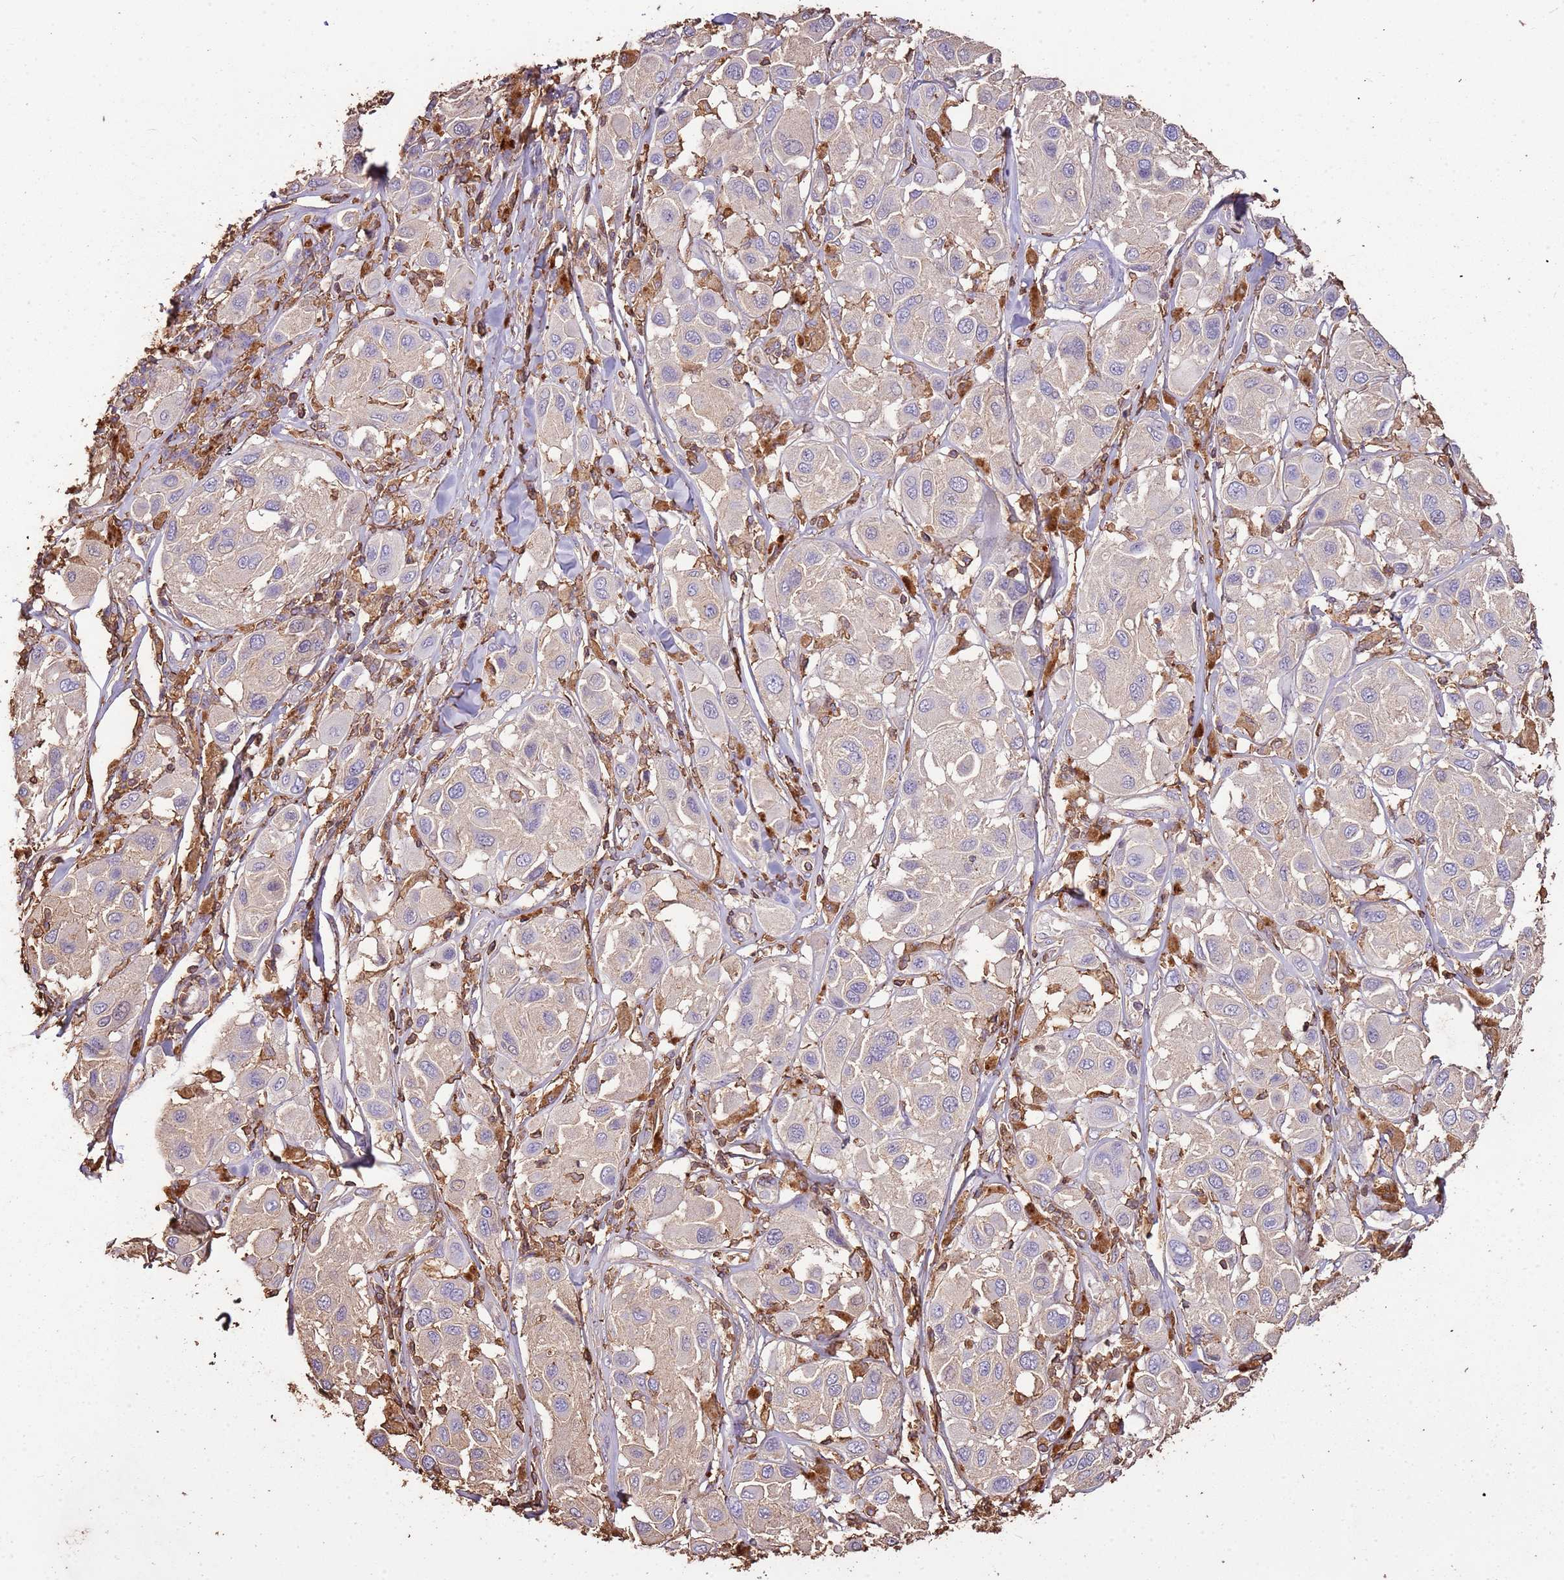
{"staining": {"intensity": "negative", "quantity": "none", "location": "none"}, "tissue": "melanoma", "cell_type": "Tumor cells", "image_type": "cancer", "snomed": [{"axis": "morphology", "description": "Malignant melanoma, Metastatic site"}, {"axis": "topography", "description": "Skin"}], "caption": "There is no significant staining in tumor cells of malignant melanoma (metastatic site).", "gene": "ARL10", "patient": {"sex": "male", "age": 41}}